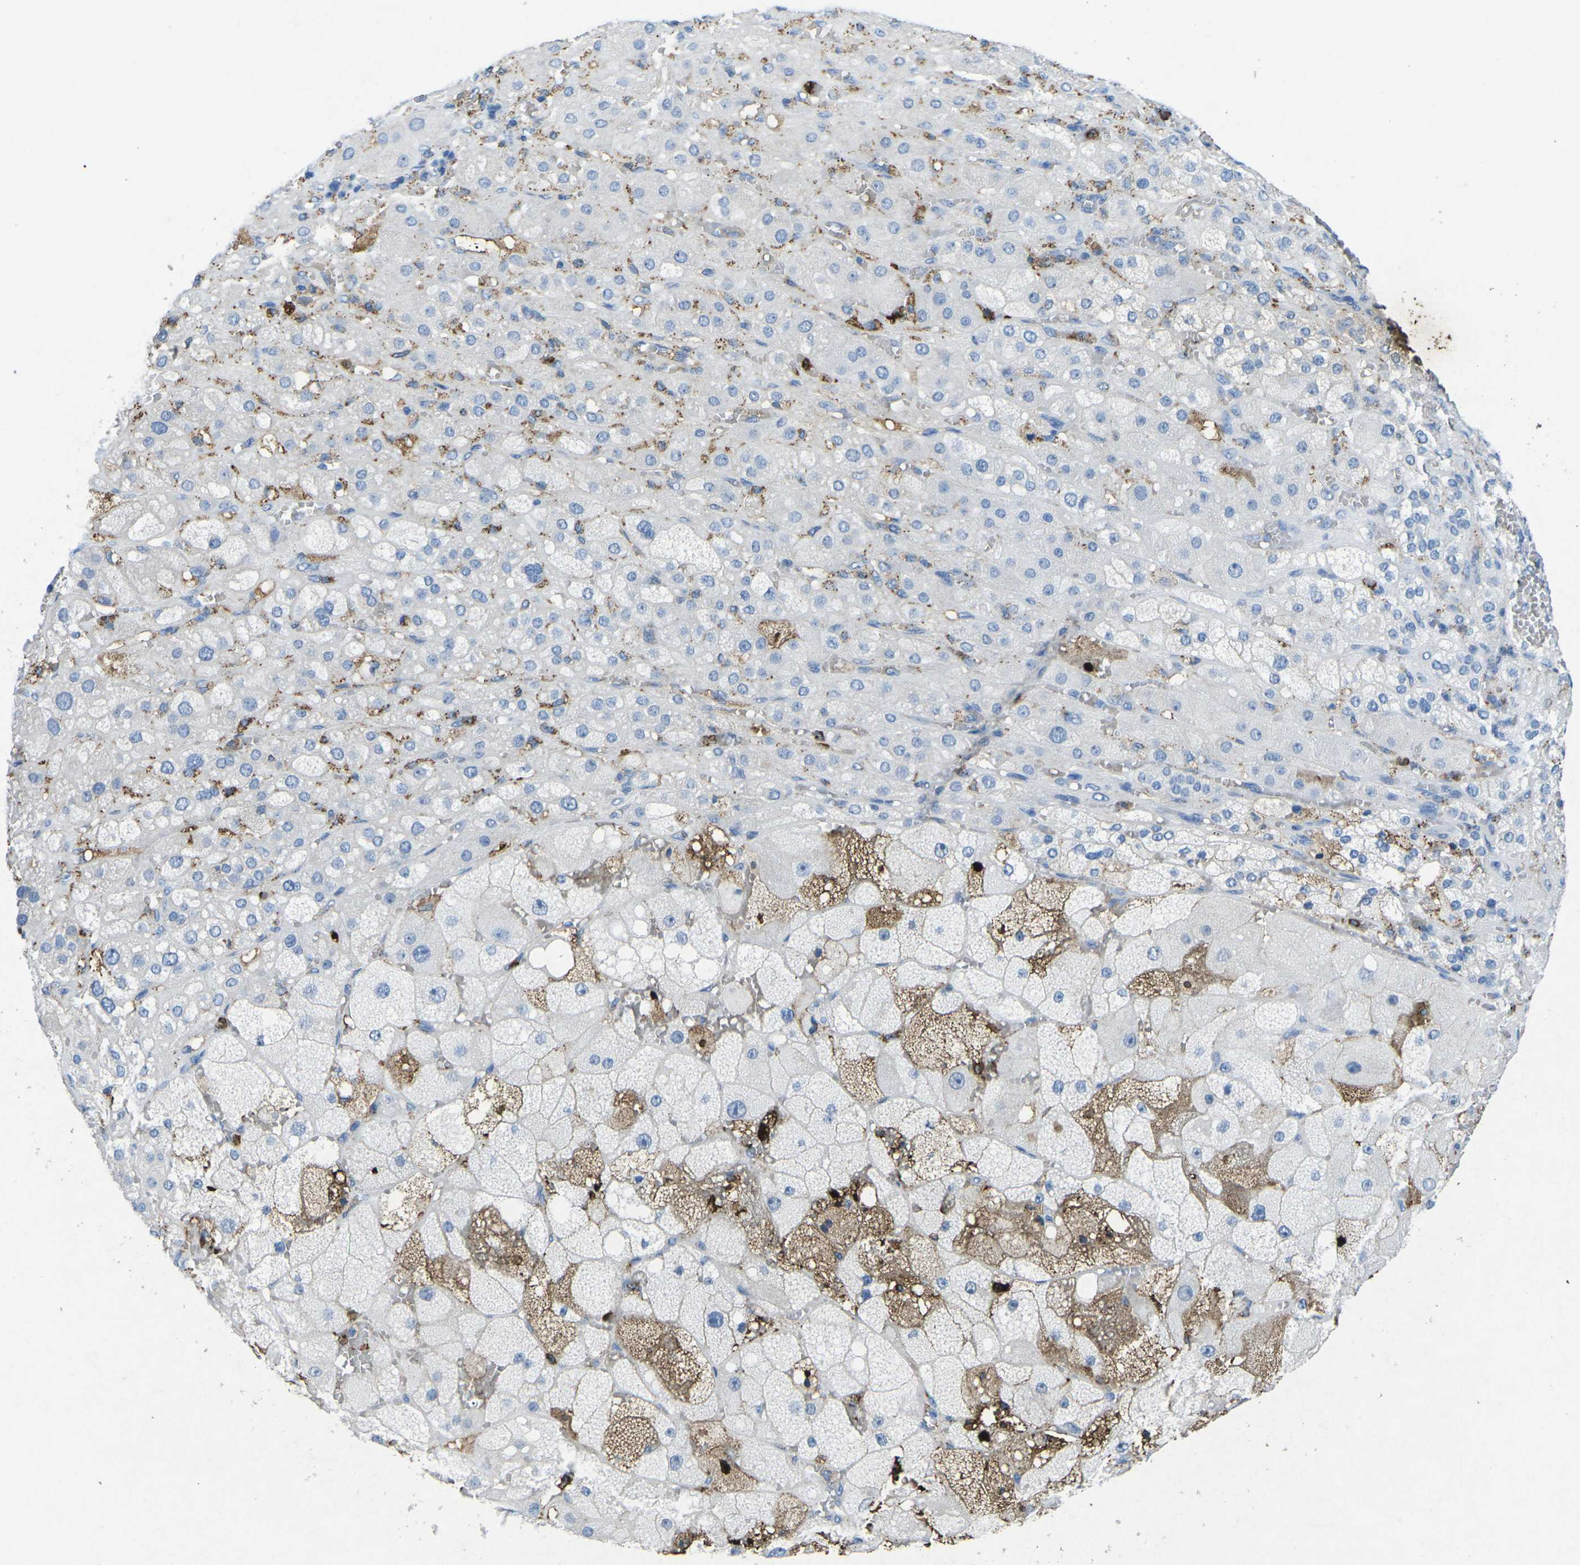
{"staining": {"intensity": "moderate", "quantity": "<25%", "location": "cytoplasmic/membranous"}, "tissue": "adrenal gland", "cell_type": "Glandular cells", "image_type": "normal", "snomed": [{"axis": "morphology", "description": "Normal tissue, NOS"}, {"axis": "topography", "description": "Adrenal gland"}], "caption": "The micrograph displays staining of benign adrenal gland, revealing moderate cytoplasmic/membranous protein expression (brown color) within glandular cells. The protein is stained brown, and the nuclei are stained in blue (DAB IHC with brightfield microscopy, high magnification).", "gene": "CTAGE1", "patient": {"sex": "female", "age": 47}}